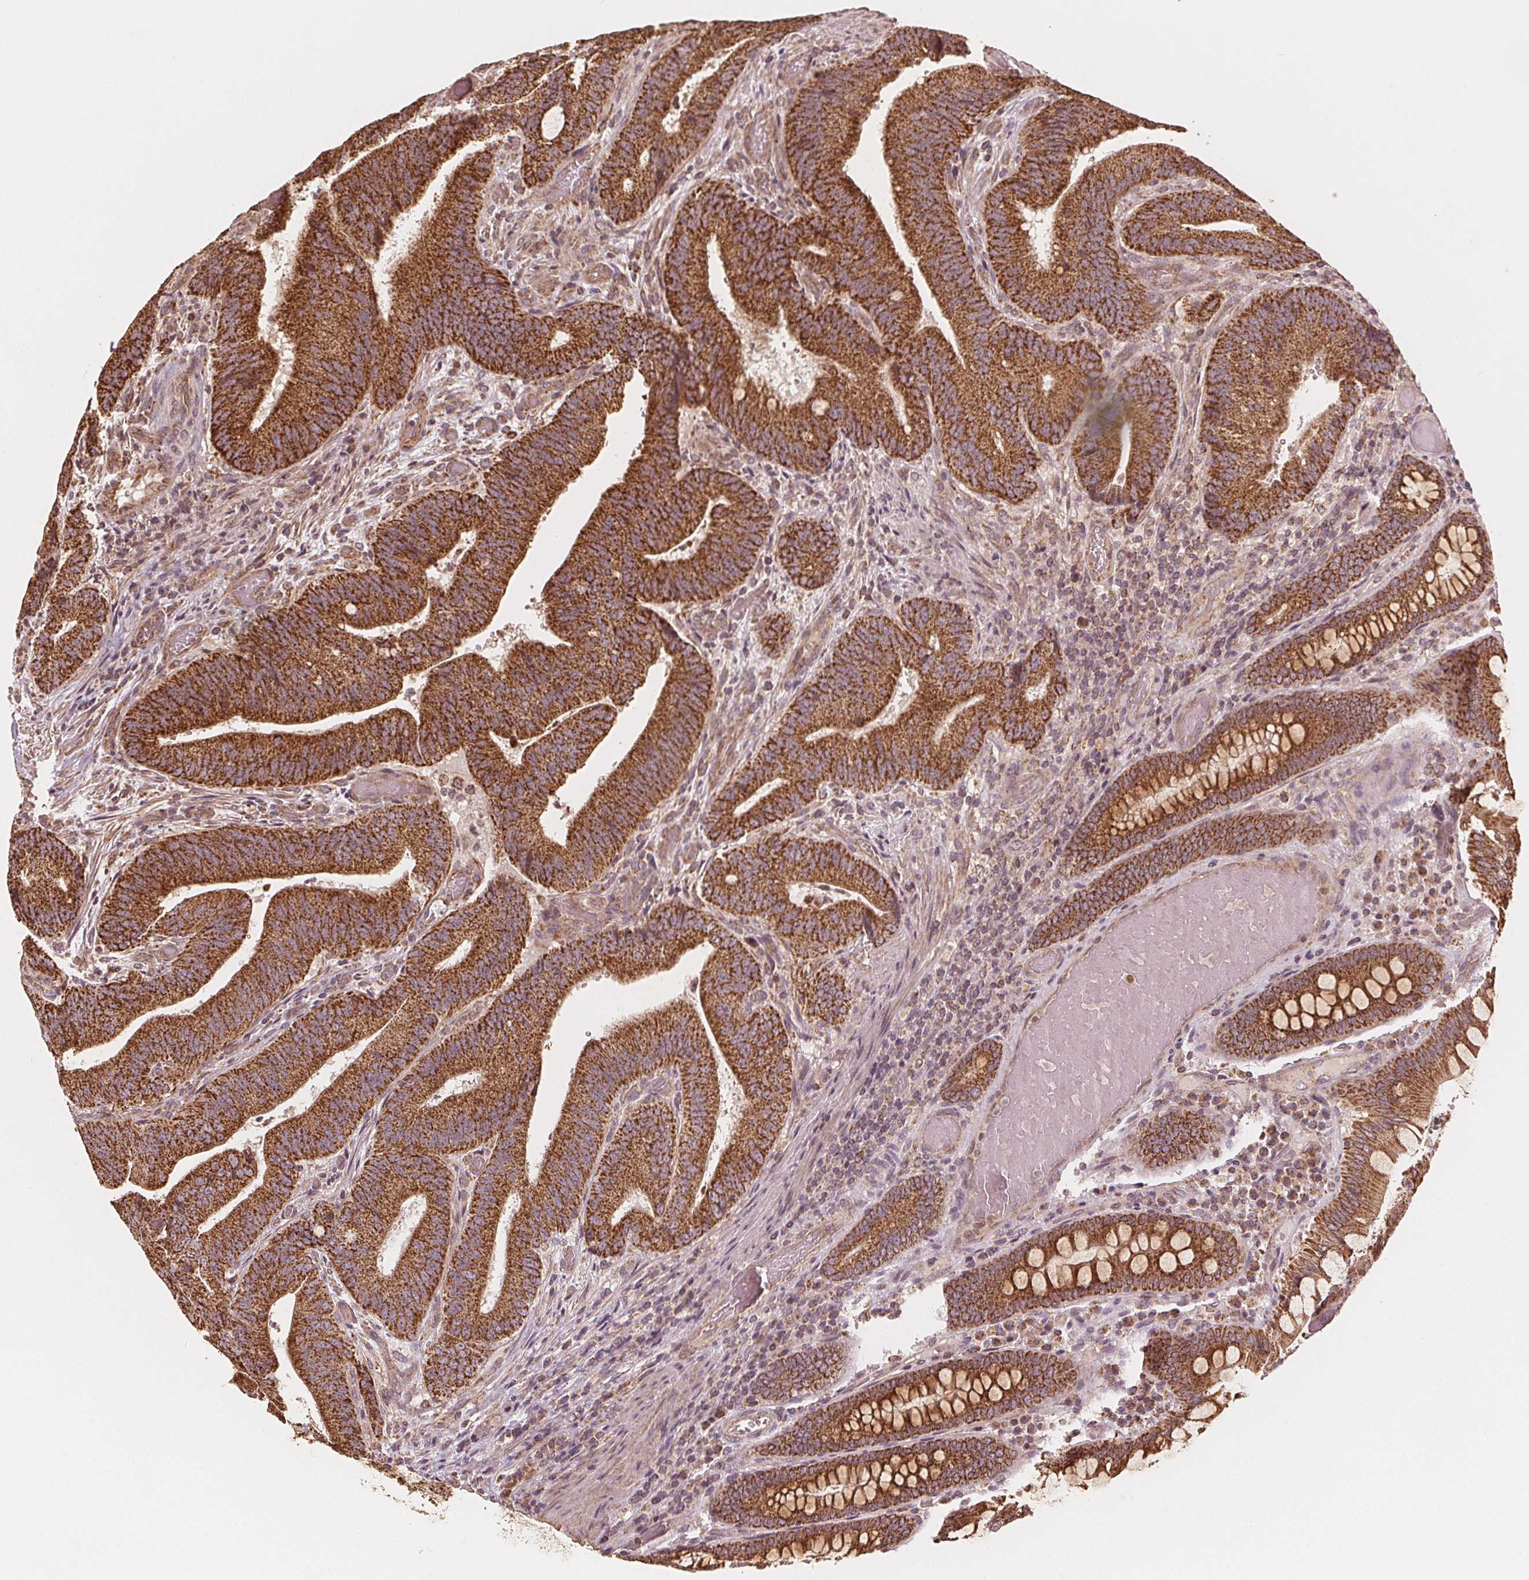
{"staining": {"intensity": "strong", "quantity": ">75%", "location": "cytoplasmic/membranous"}, "tissue": "colorectal cancer", "cell_type": "Tumor cells", "image_type": "cancer", "snomed": [{"axis": "morphology", "description": "Adenocarcinoma, NOS"}, {"axis": "topography", "description": "Colon"}], "caption": "A high-resolution photomicrograph shows immunohistochemistry staining of colorectal adenocarcinoma, which demonstrates strong cytoplasmic/membranous positivity in approximately >75% of tumor cells. The staining is performed using DAB (3,3'-diaminobenzidine) brown chromogen to label protein expression. The nuclei are counter-stained blue using hematoxylin.", "gene": "PEX26", "patient": {"sex": "female", "age": 43}}